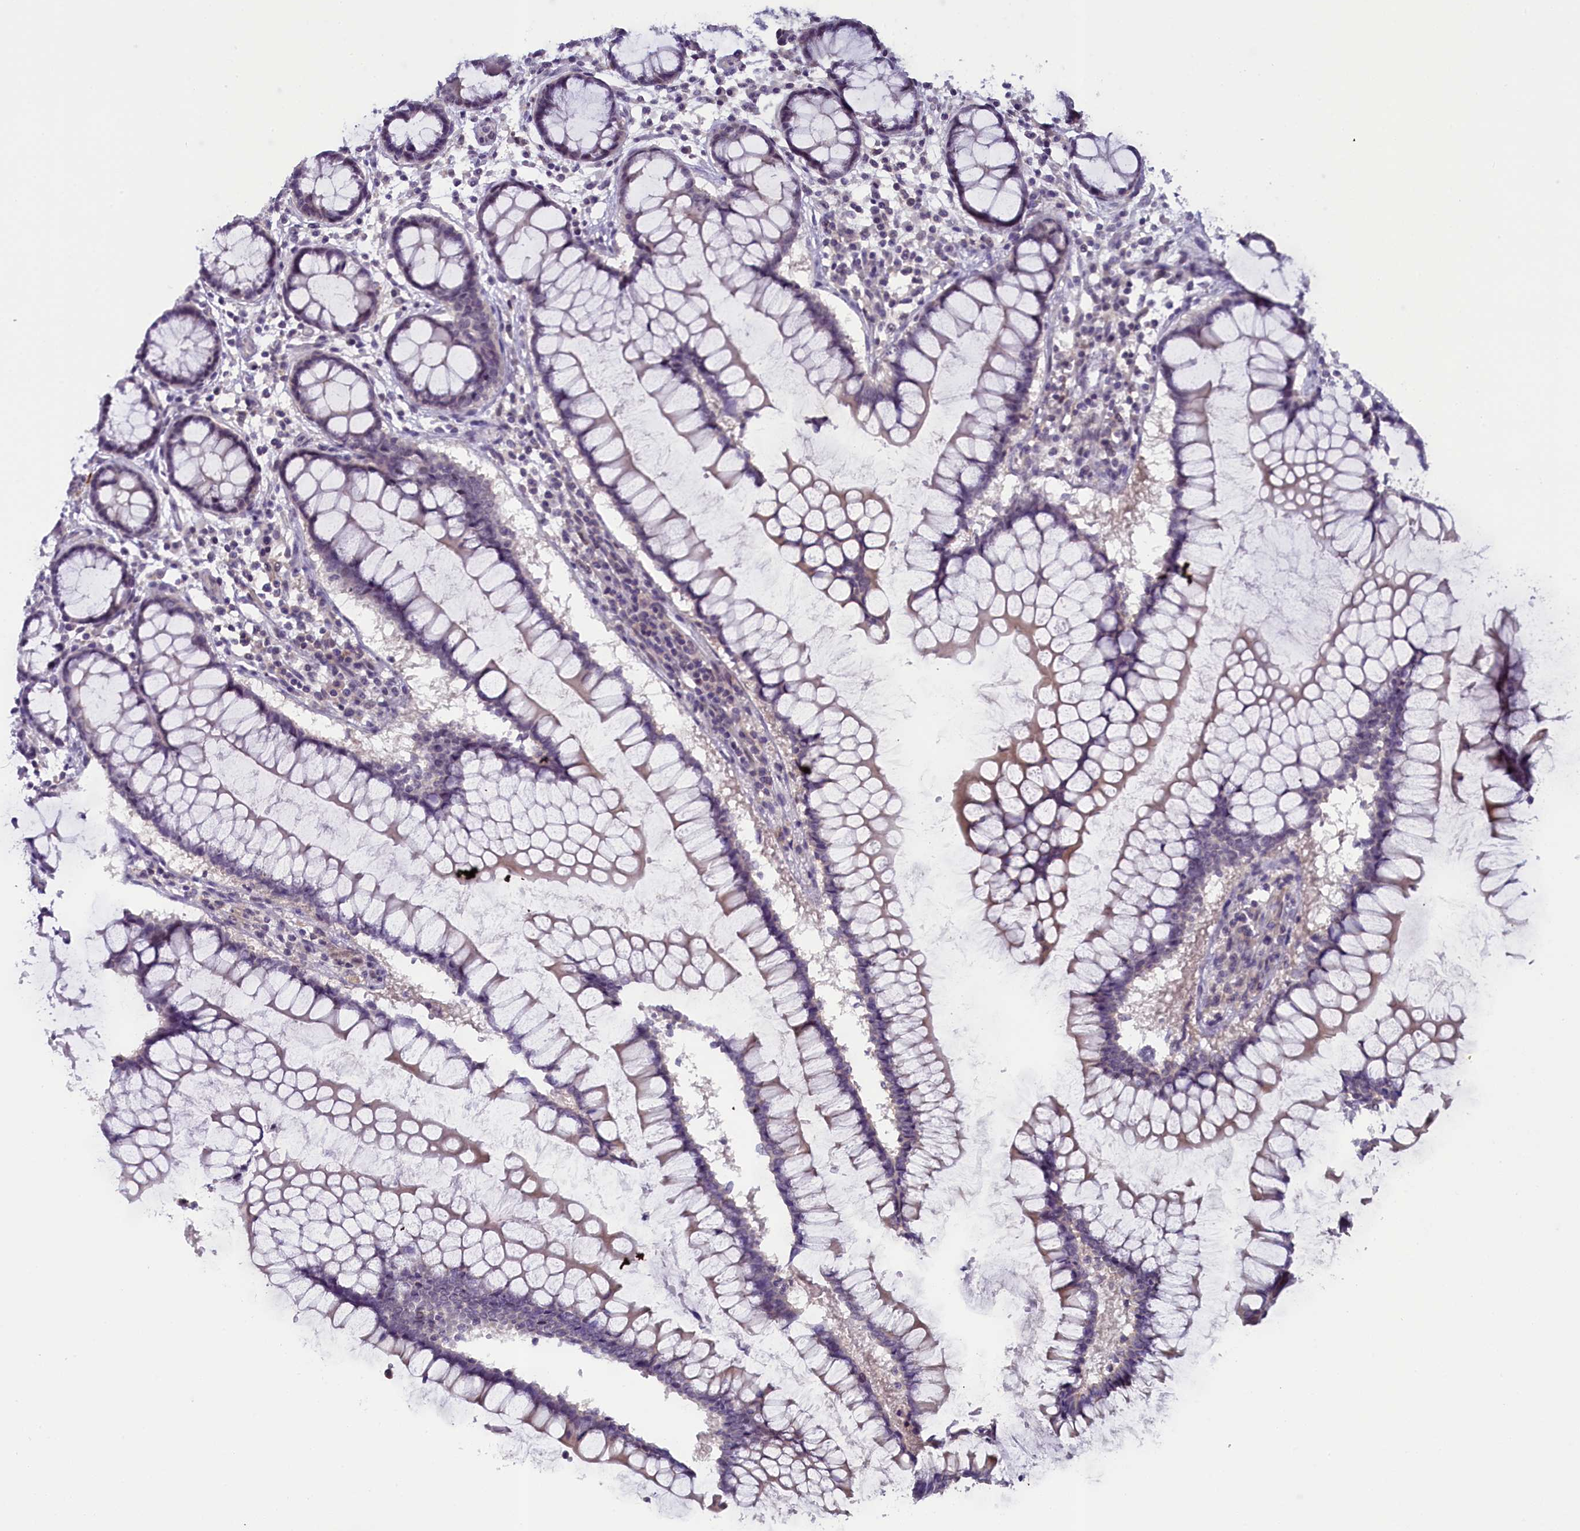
{"staining": {"intensity": "negative", "quantity": "none", "location": "none"}, "tissue": "colon", "cell_type": "Endothelial cells", "image_type": "normal", "snomed": [{"axis": "morphology", "description": "Normal tissue, NOS"}, {"axis": "morphology", "description": "Adenocarcinoma, NOS"}, {"axis": "topography", "description": "Colon"}], "caption": "The IHC image has no significant positivity in endothelial cells of colon. The staining was performed using DAB to visualize the protein expression in brown, while the nuclei were stained in blue with hematoxylin (Magnification: 20x).", "gene": "CRAMP1", "patient": {"sex": "female", "age": 55}}